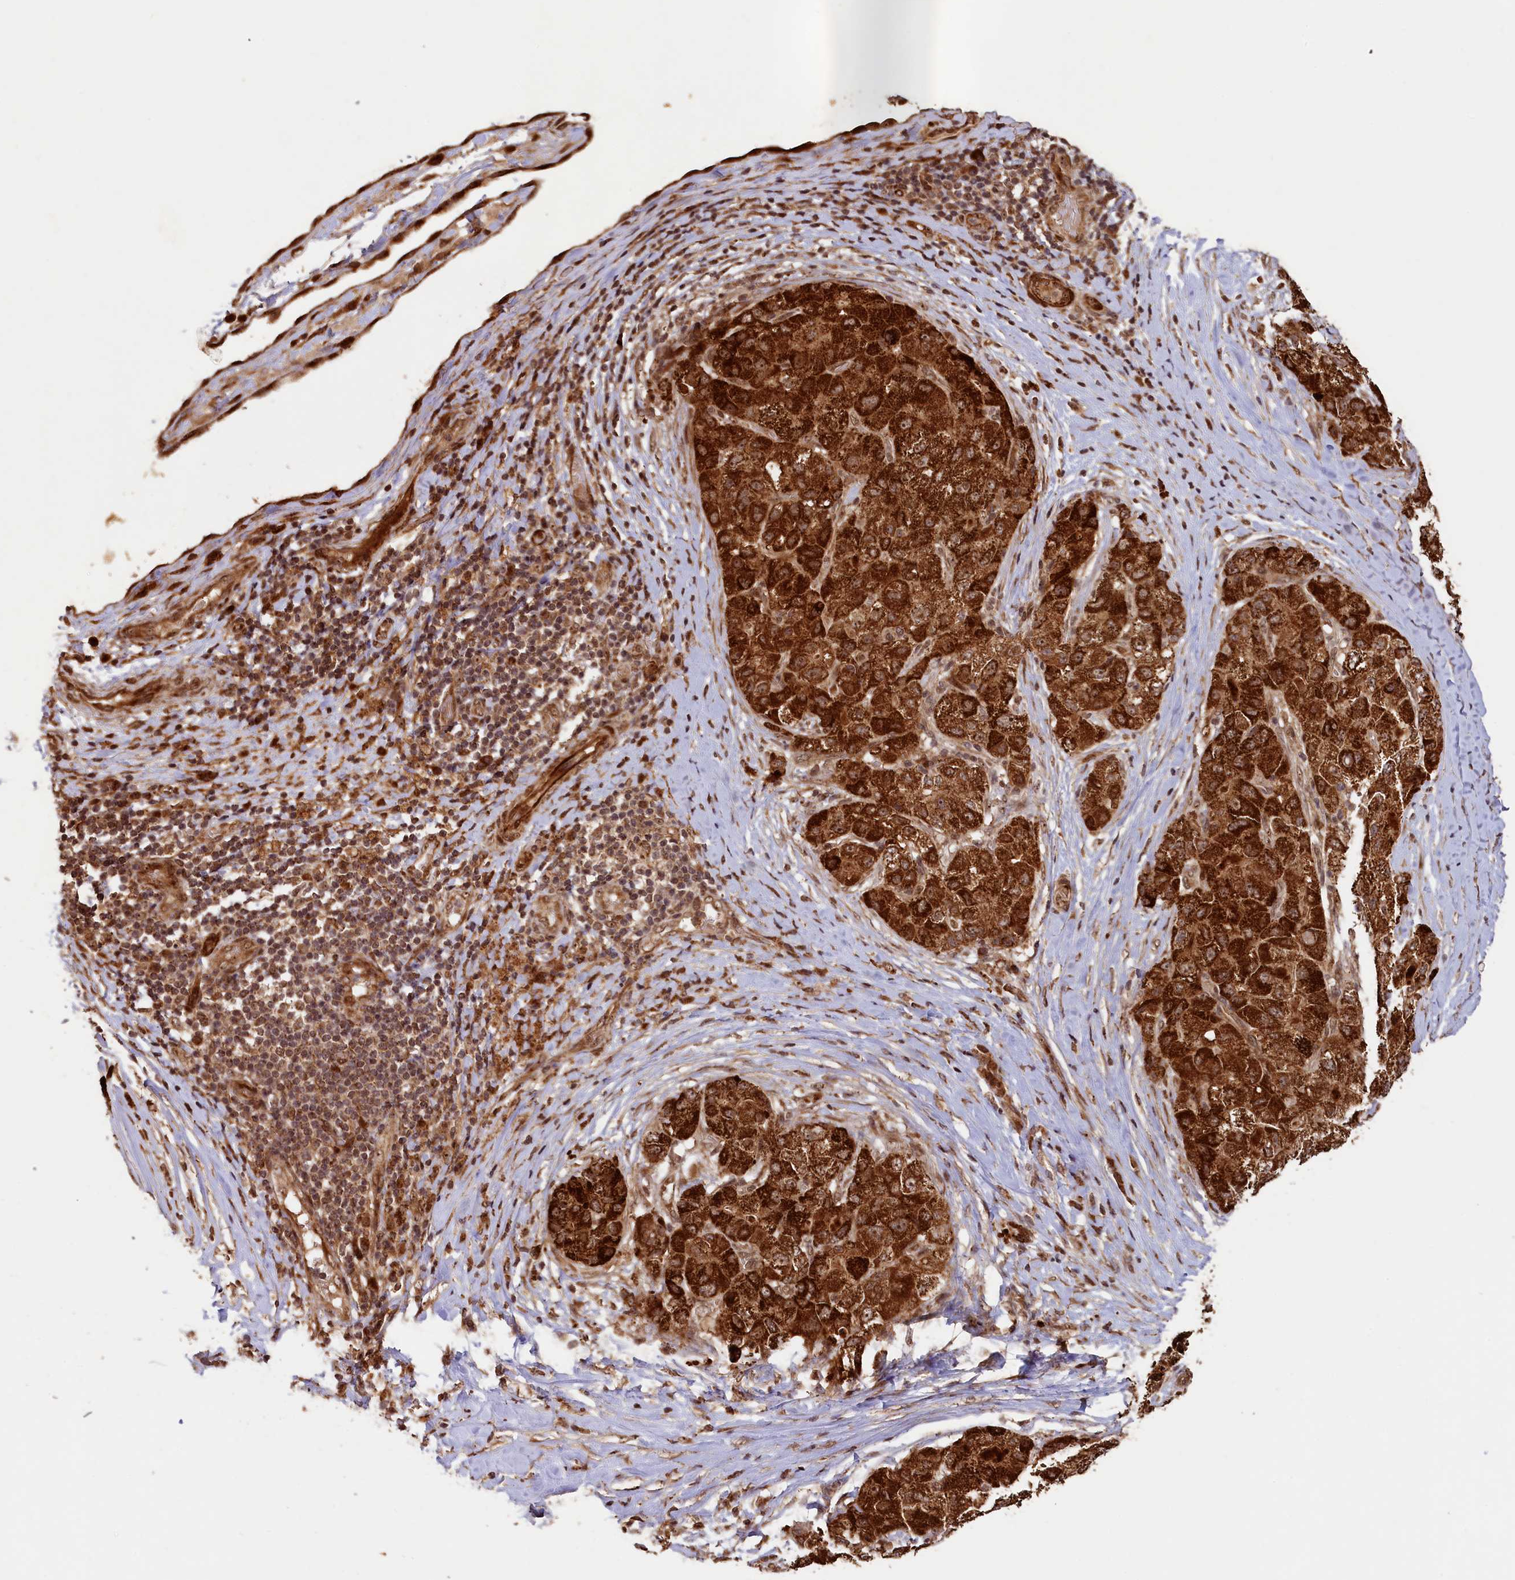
{"staining": {"intensity": "strong", "quantity": ">75%", "location": "cytoplasmic/membranous"}, "tissue": "liver cancer", "cell_type": "Tumor cells", "image_type": "cancer", "snomed": [{"axis": "morphology", "description": "Carcinoma, Hepatocellular, NOS"}, {"axis": "topography", "description": "Liver"}], "caption": "IHC of liver cancer (hepatocellular carcinoma) demonstrates high levels of strong cytoplasmic/membranous expression in approximately >75% of tumor cells. The staining is performed using DAB (3,3'-diaminobenzidine) brown chromogen to label protein expression. The nuclei are counter-stained blue using hematoxylin.", "gene": "SHPRH", "patient": {"sex": "male", "age": 80}}